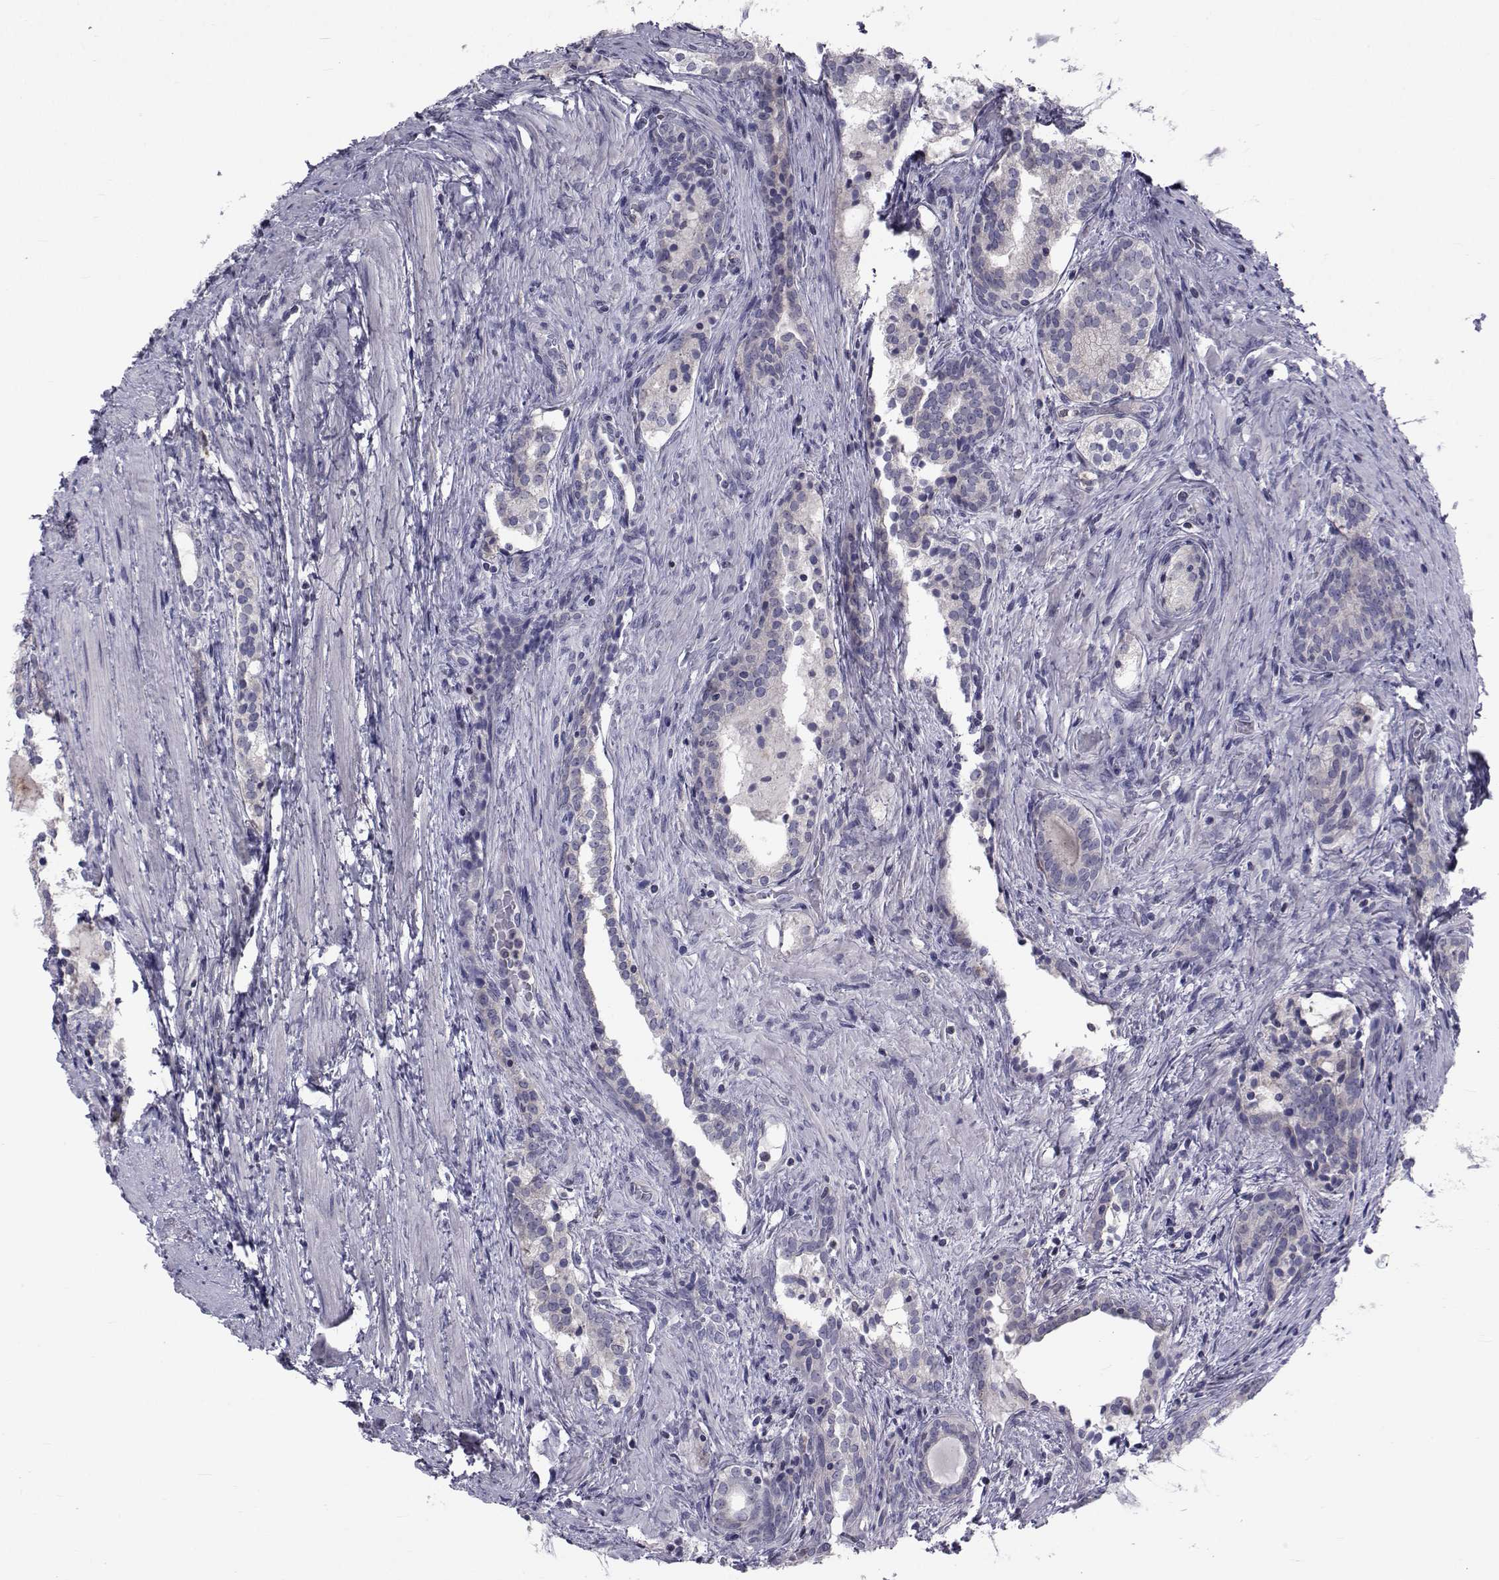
{"staining": {"intensity": "negative", "quantity": "none", "location": "none"}, "tissue": "prostate cancer", "cell_type": "Tumor cells", "image_type": "cancer", "snomed": [{"axis": "morphology", "description": "Adenocarcinoma, NOS"}, {"axis": "morphology", "description": "Adenocarcinoma, High grade"}, {"axis": "topography", "description": "Prostate"}], "caption": "High magnification brightfield microscopy of adenocarcinoma (prostate) stained with DAB (3,3'-diaminobenzidine) (brown) and counterstained with hematoxylin (blue): tumor cells show no significant staining. The staining is performed using DAB (3,3'-diaminobenzidine) brown chromogen with nuclei counter-stained in using hematoxylin.", "gene": "SLC30A10", "patient": {"sex": "male", "age": 61}}